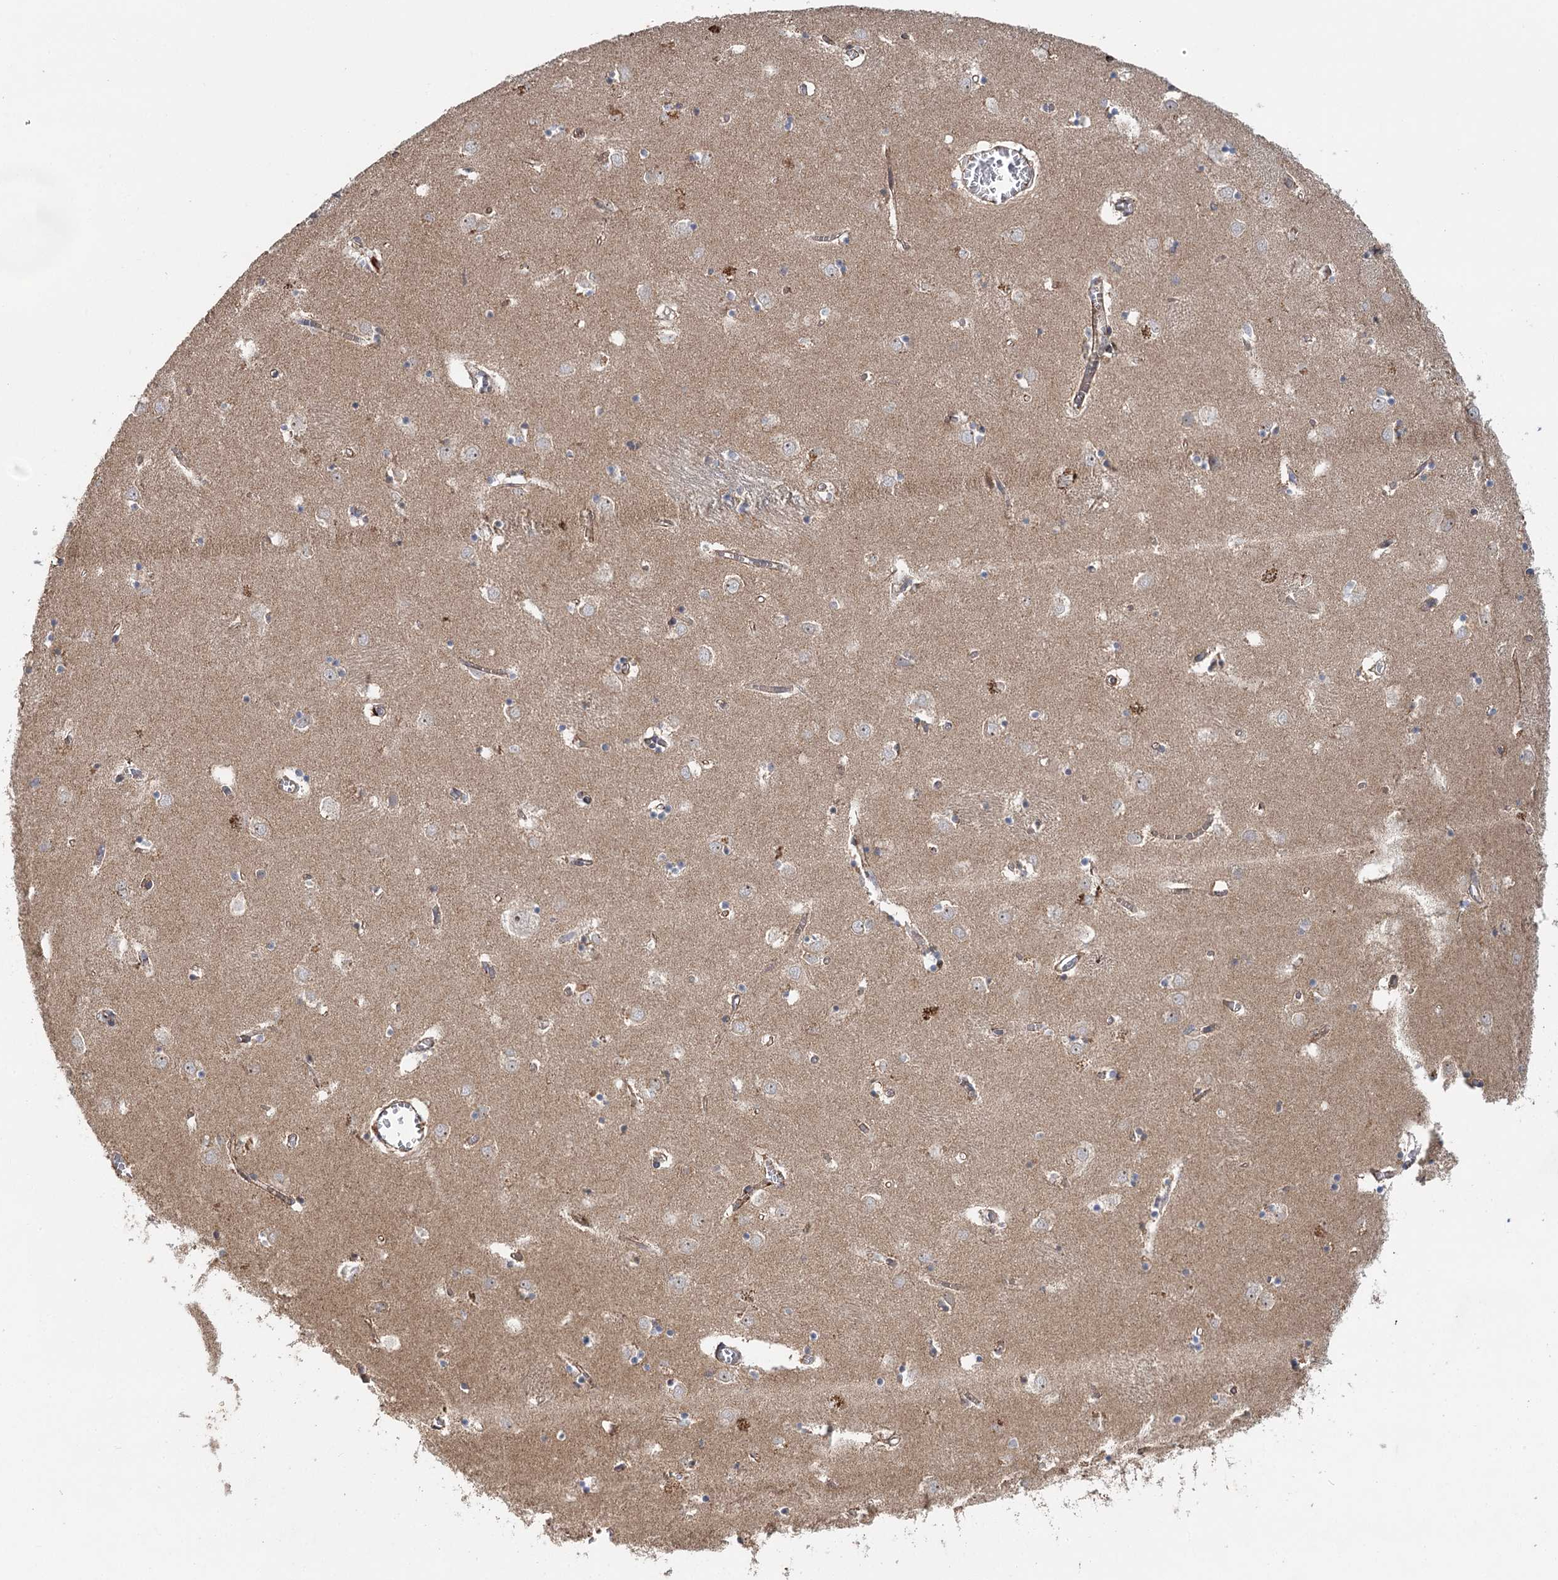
{"staining": {"intensity": "moderate", "quantity": "<25%", "location": "cytoplasmic/membranous"}, "tissue": "caudate", "cell_type": "Glial cells", "image_type": "normal", "snomed": [{"axis": "morphology", "description": "Normal tissue, NOS"}, {"axis": "topography", "description": "Lateral ventricle wall"}], "caption": "Protein expression by immunohistochemistry (IHC) reveals moderate cytoplasmic/membranous positivity in about <25% of glial cells in benign caudate.", "gene": "ENSG00000273217", "patient": {"sex": "male", "age": 70}}